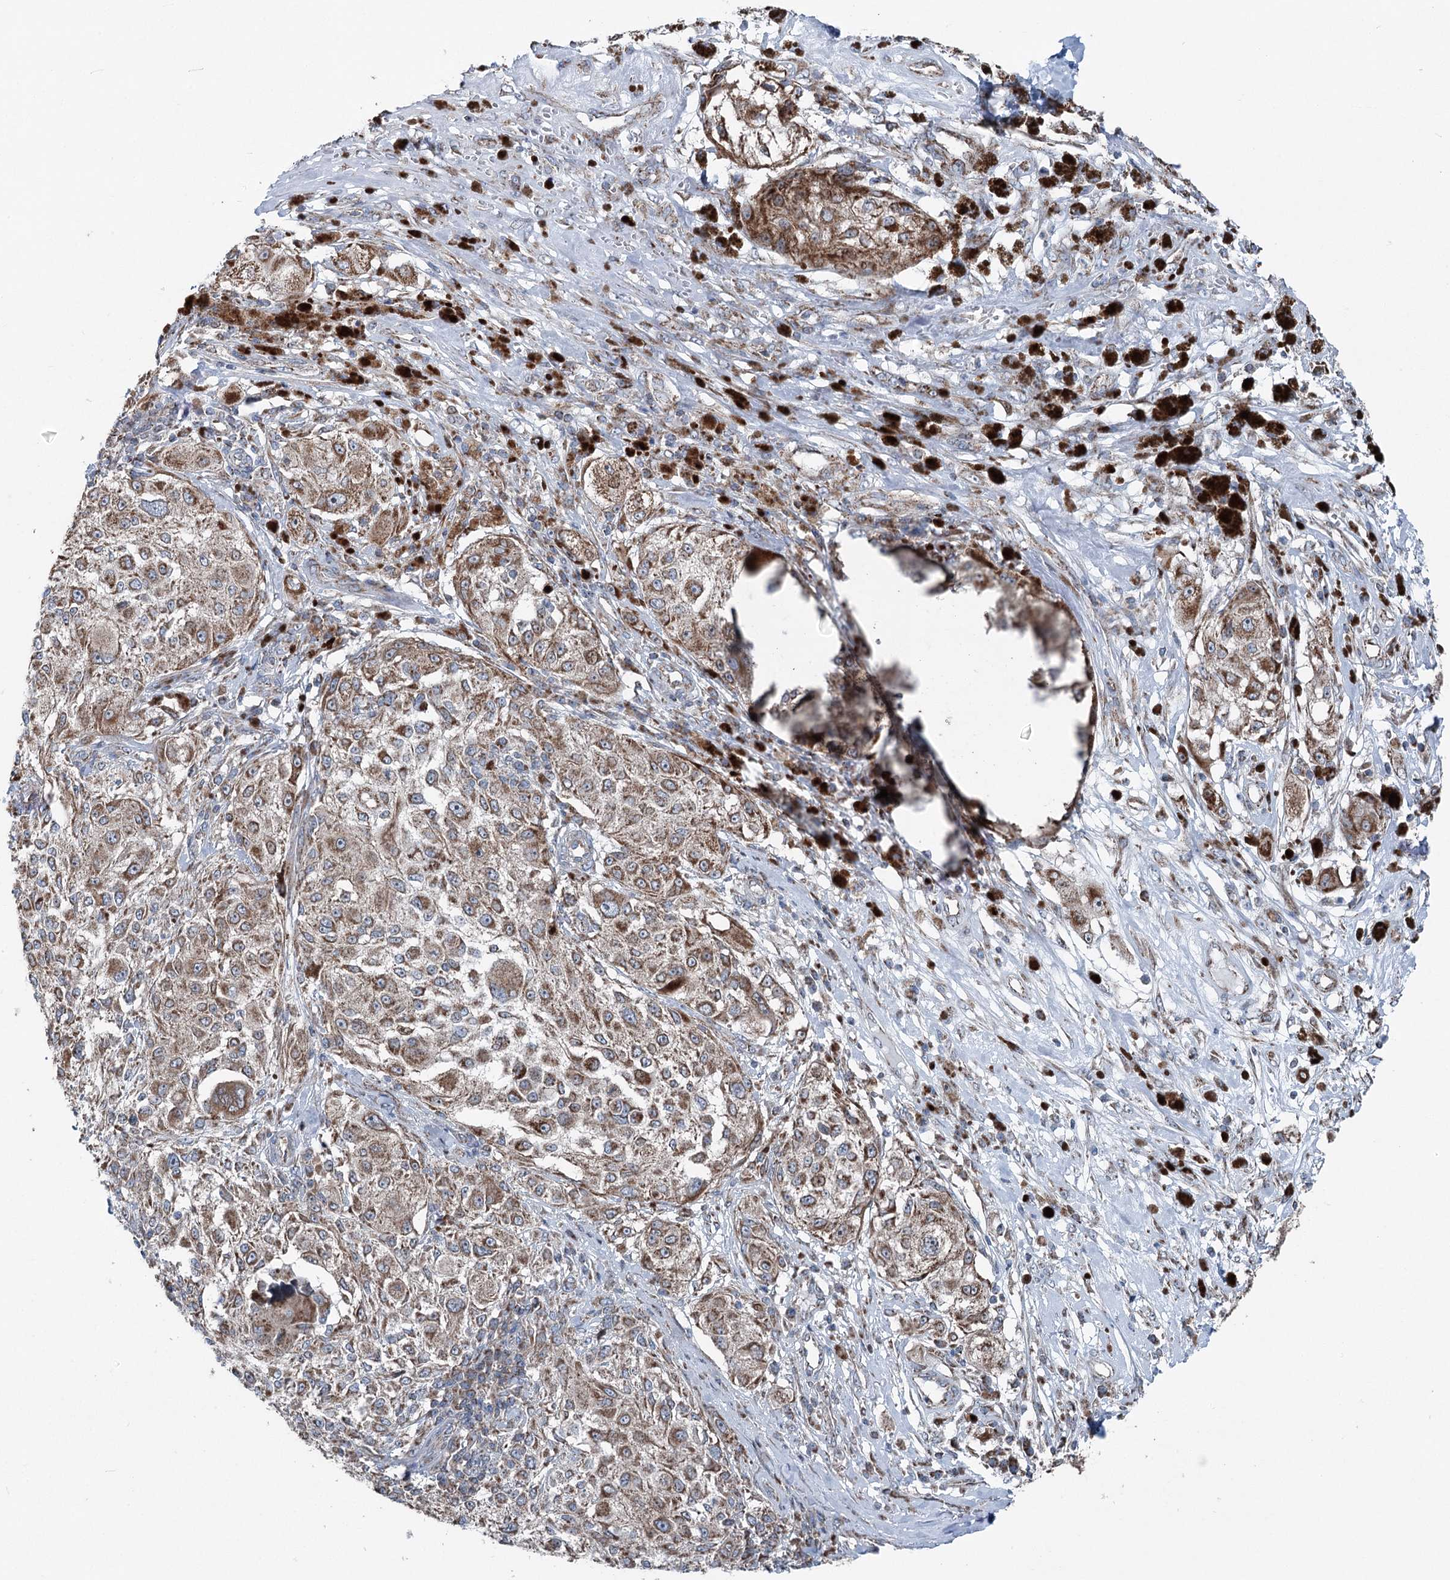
{"staining": {"intensity": "strong", "quantity": "25%-75%", "location": "cytoplasmic/membranous"}, "tissue": "melanoma", "cell_type": "Tumor cells", "image_type": "cancer", "snomed": [{"axis": "morphology", "description": "Necrosis, NOS"}, {"axis": "morphology", "description": "Malignant melanoma, NOS"}, {"axis": "topography", "description": "Skin"}], "caption": "Melanoma stained for a protein exhibits strong cytoplasmic/membranous positivity in tumor cells. (brown staining indicates protein expression, while blue staining denotes nuclei).", "gene": "UCN3", "patient": {"sex": "female", "age": 87}}